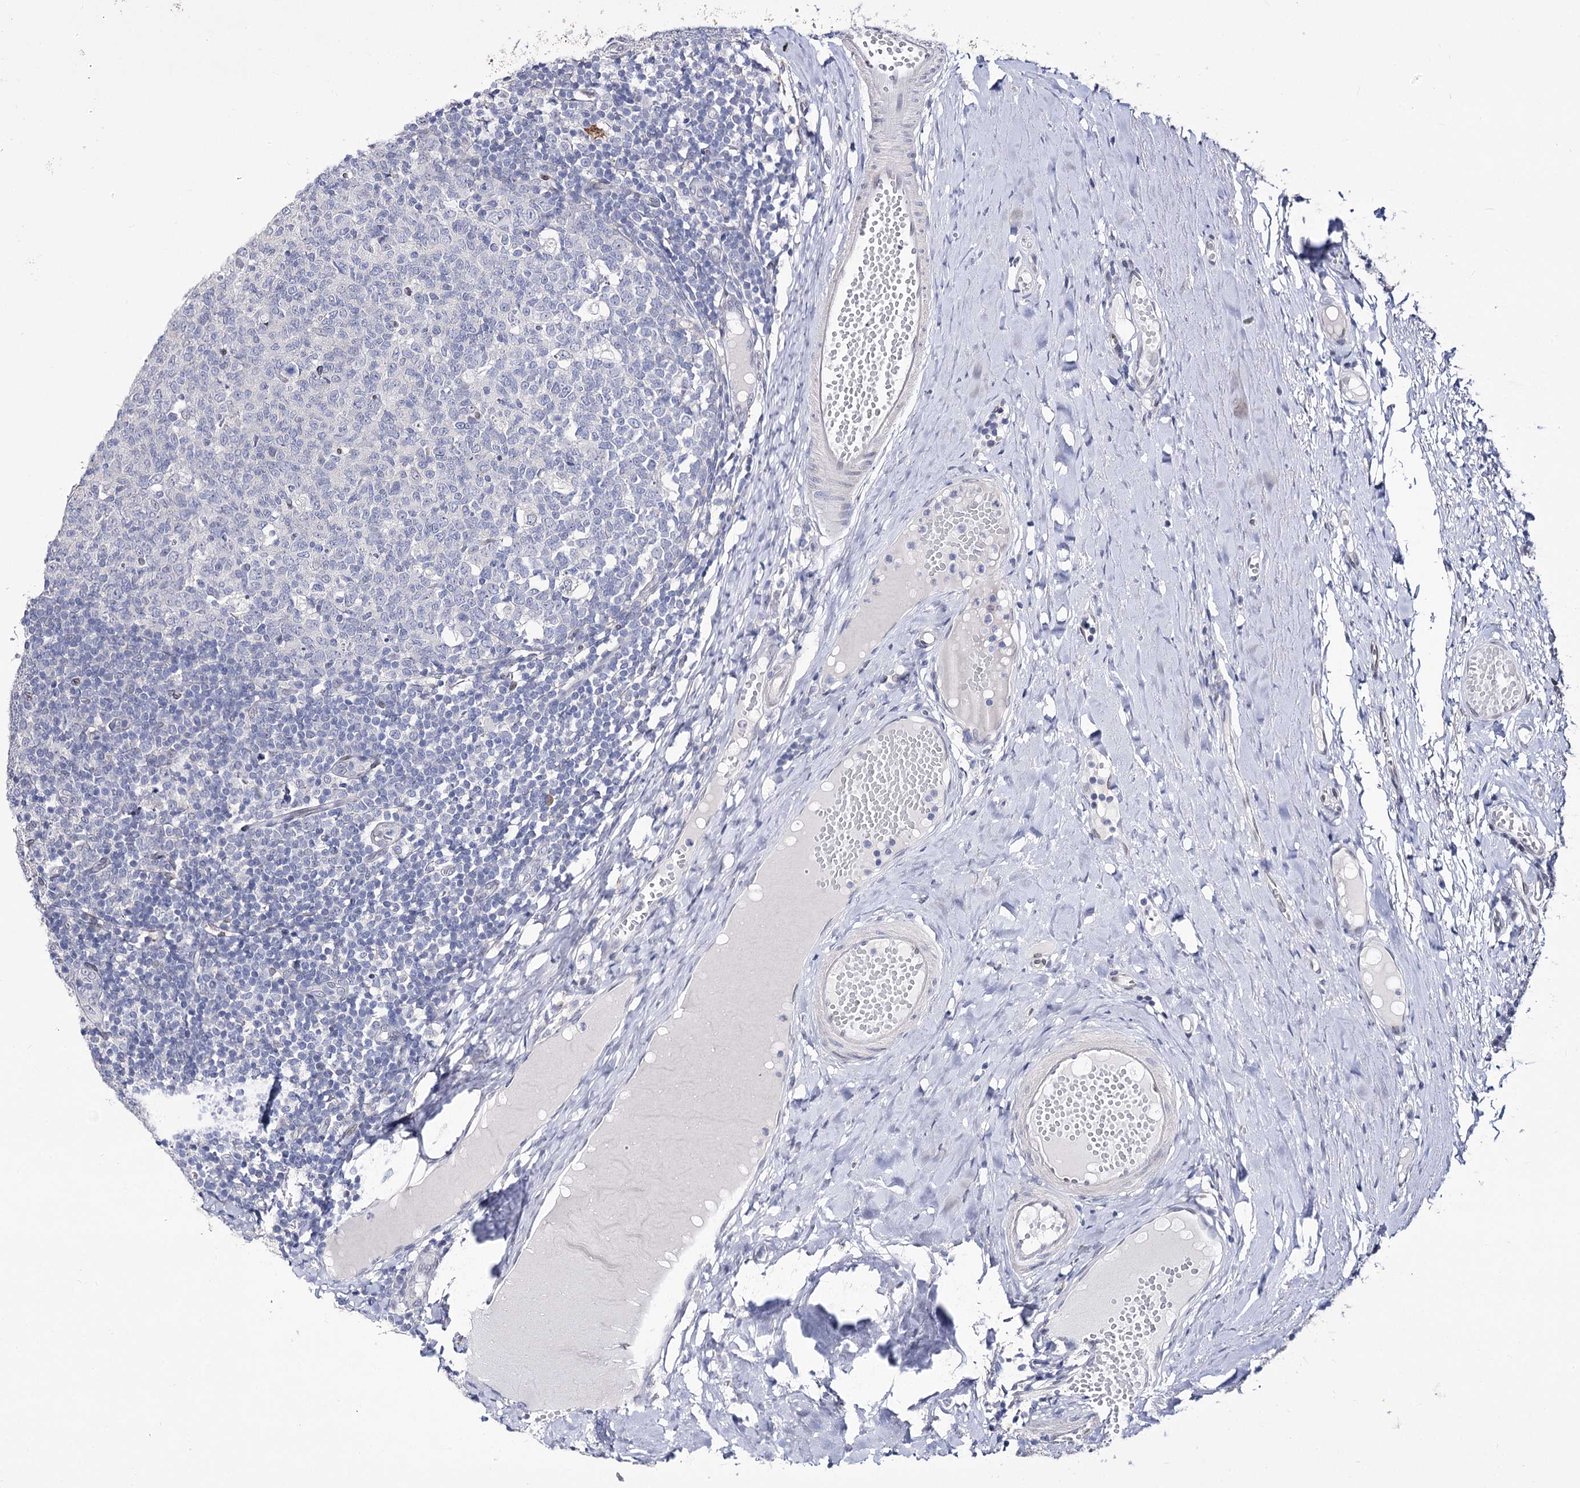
{"staining": {"intensity": "negative", "quantity": "none", "location": "none"}, "tissue": "tonsil", "cell_type": "Germinal center cells", "image_type": "normal", "snomed": [{"axis": "morphology", "description": "Normal tissue, NOS"}, {"axis": "topography", "description": "Tonsil"}], "caption": "IHC of benign human tonsil displays no expression in germinal center cells. (Brightfield microscopy of DAB IHC at high magnification).", "gene": "TMEM201", "patient": {"sex": "female", "age": 19}}